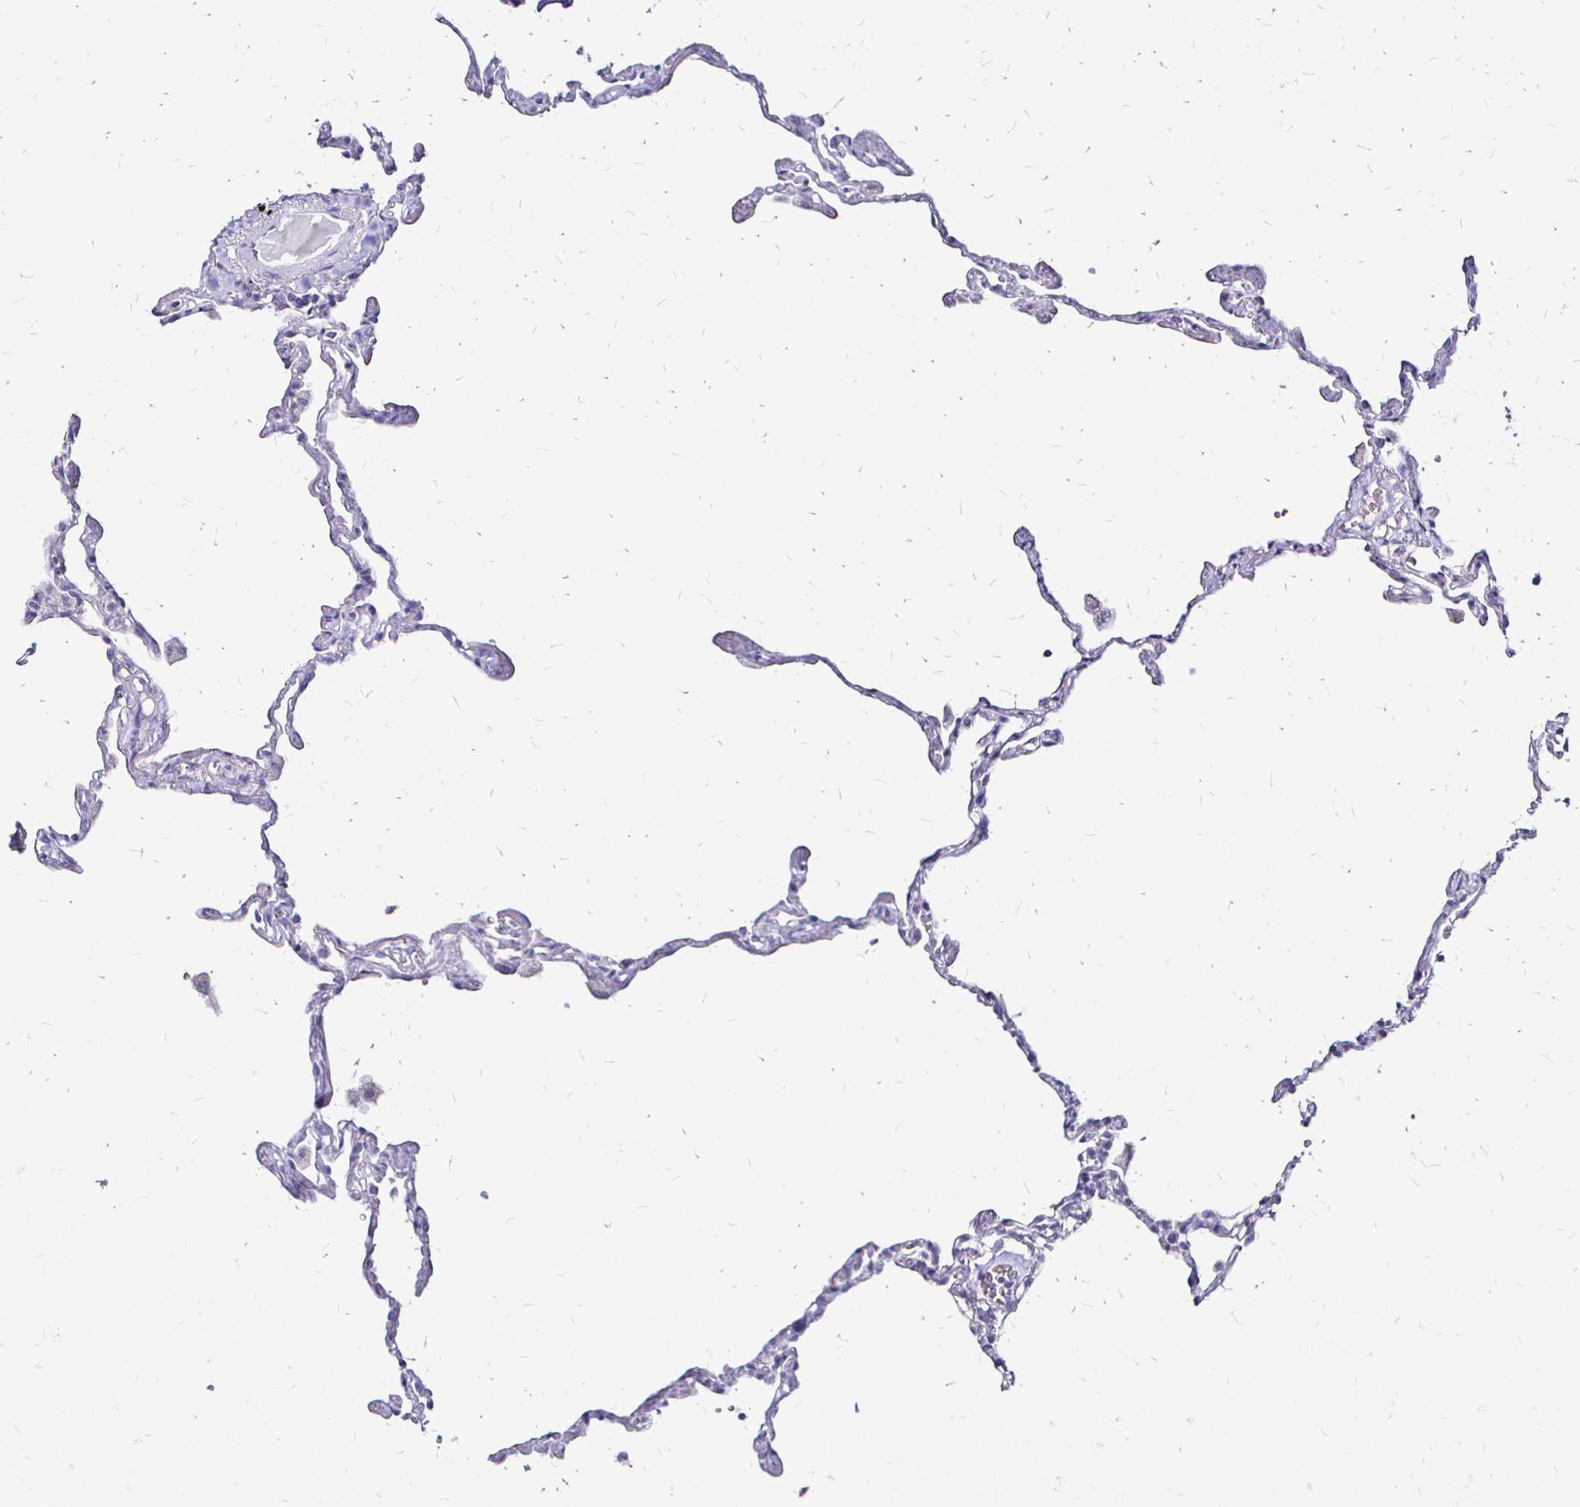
{"staining": {"intensity": "negative", "quantity": "none", "location": "none"}, "tissue": "lung", "cell_type": "Alveolar cells", "image_type": "normal", "snomed": [{"axis": "morphology", "description": "Normal tissue, NOS"}, {"axis": "topography", "description": "Lung"}], "caption": "Alveolar cells are negative for brown protein staining in benign lung. (DAB immunohistochemistry (IHC), high magnification).", "gene": "IRGC", "patient": {"sex": "female", "age": 67}}